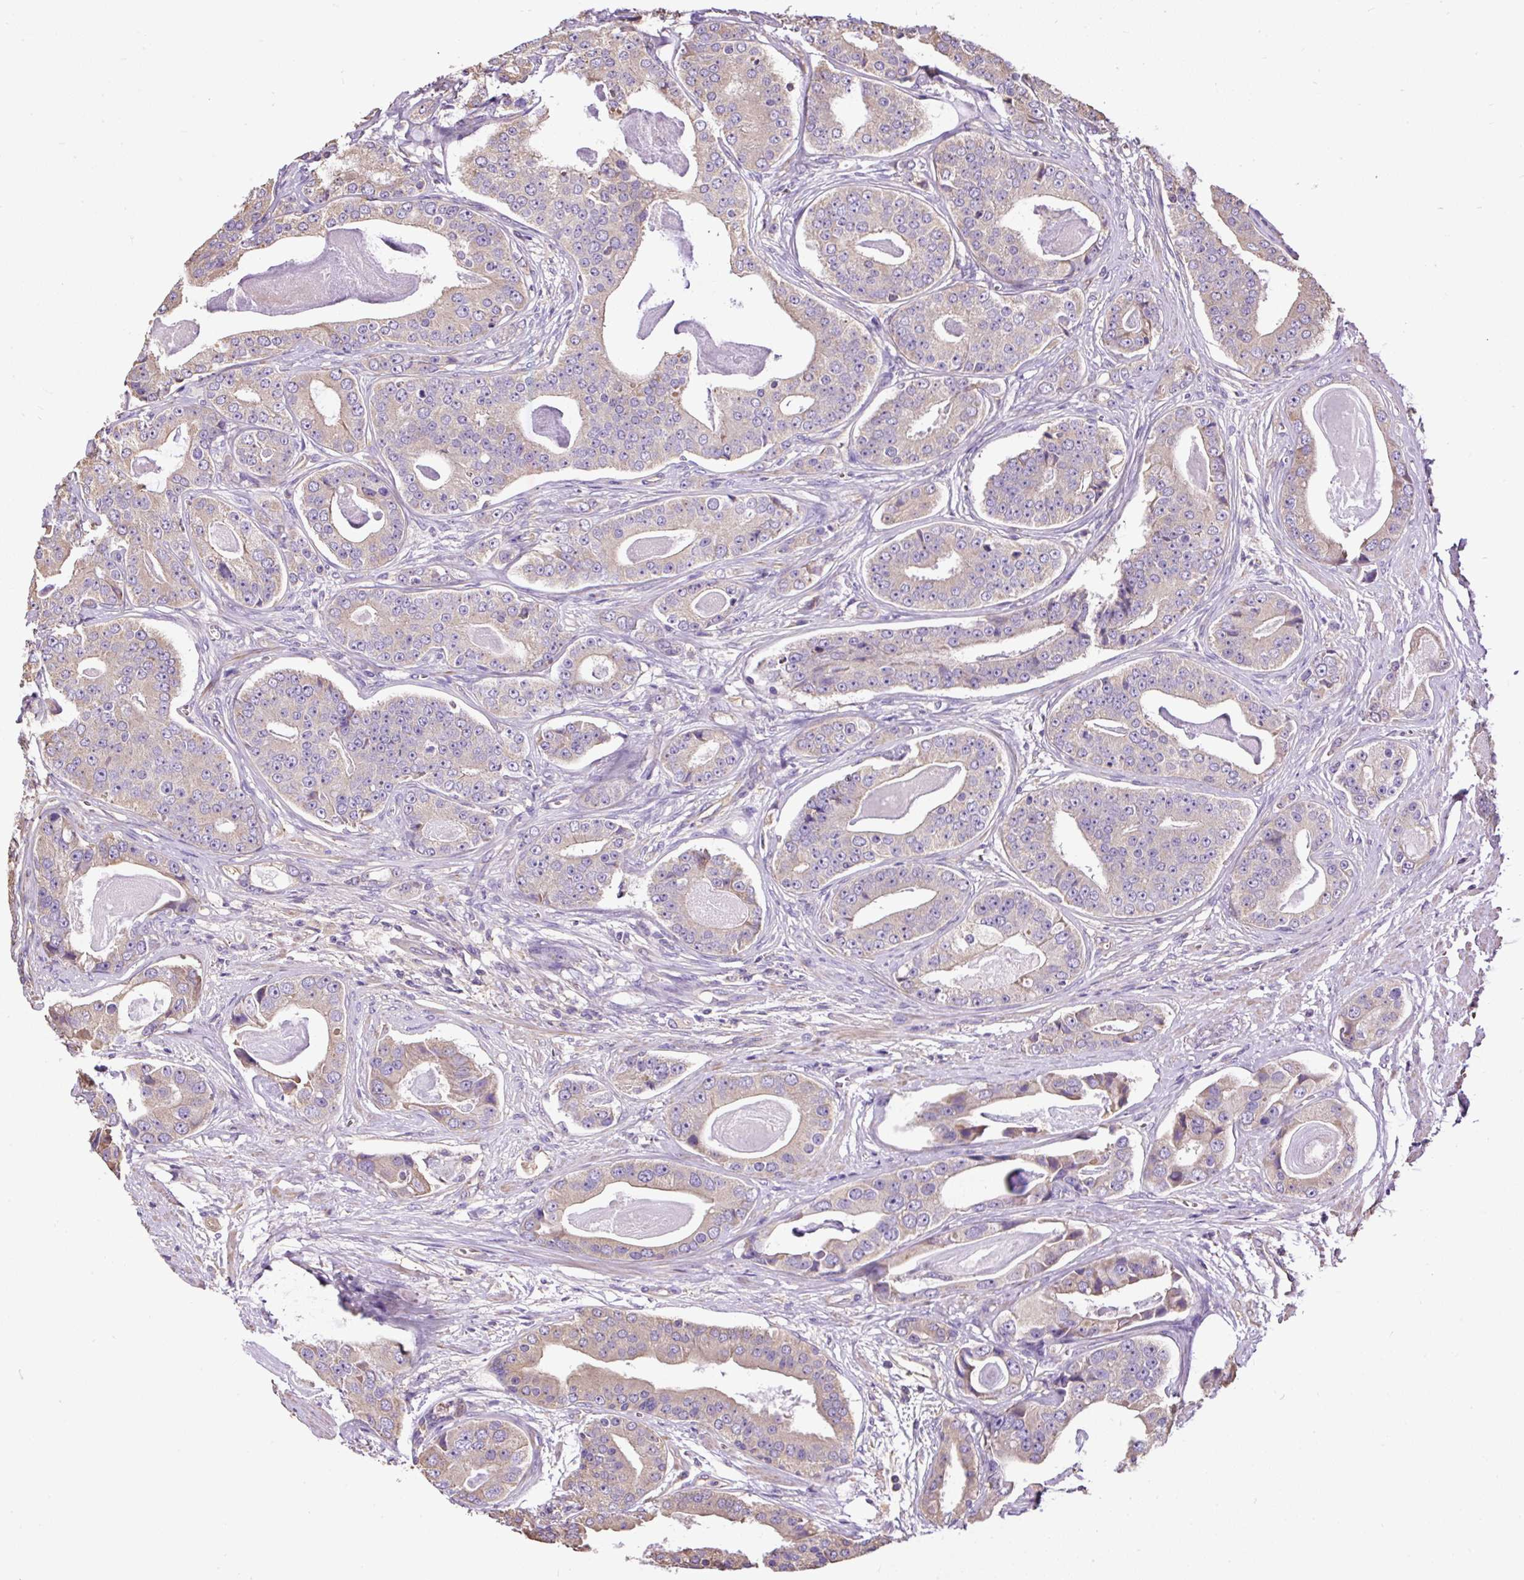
{"staining": {"intensity": "weak", "quantity": ">75%", "location": "cytoplasmic/membranous"}, "tissue": "prostate cancer", "cell_type": "Tumor cells", "image_type": "cancer", "snomed": [{"axis": "morphology", "description": "Adenocarcinoma, High grade"}, {"axis": "topography", "description": "Prostate"}], "caption": "Protein analysis of prostate cancer tissue exhibits weak cytoplasmic/membranous expression in about >75% of tumor cells.", "gene": "PDIA2", "patient": {"sex": "male", "age": 71}}